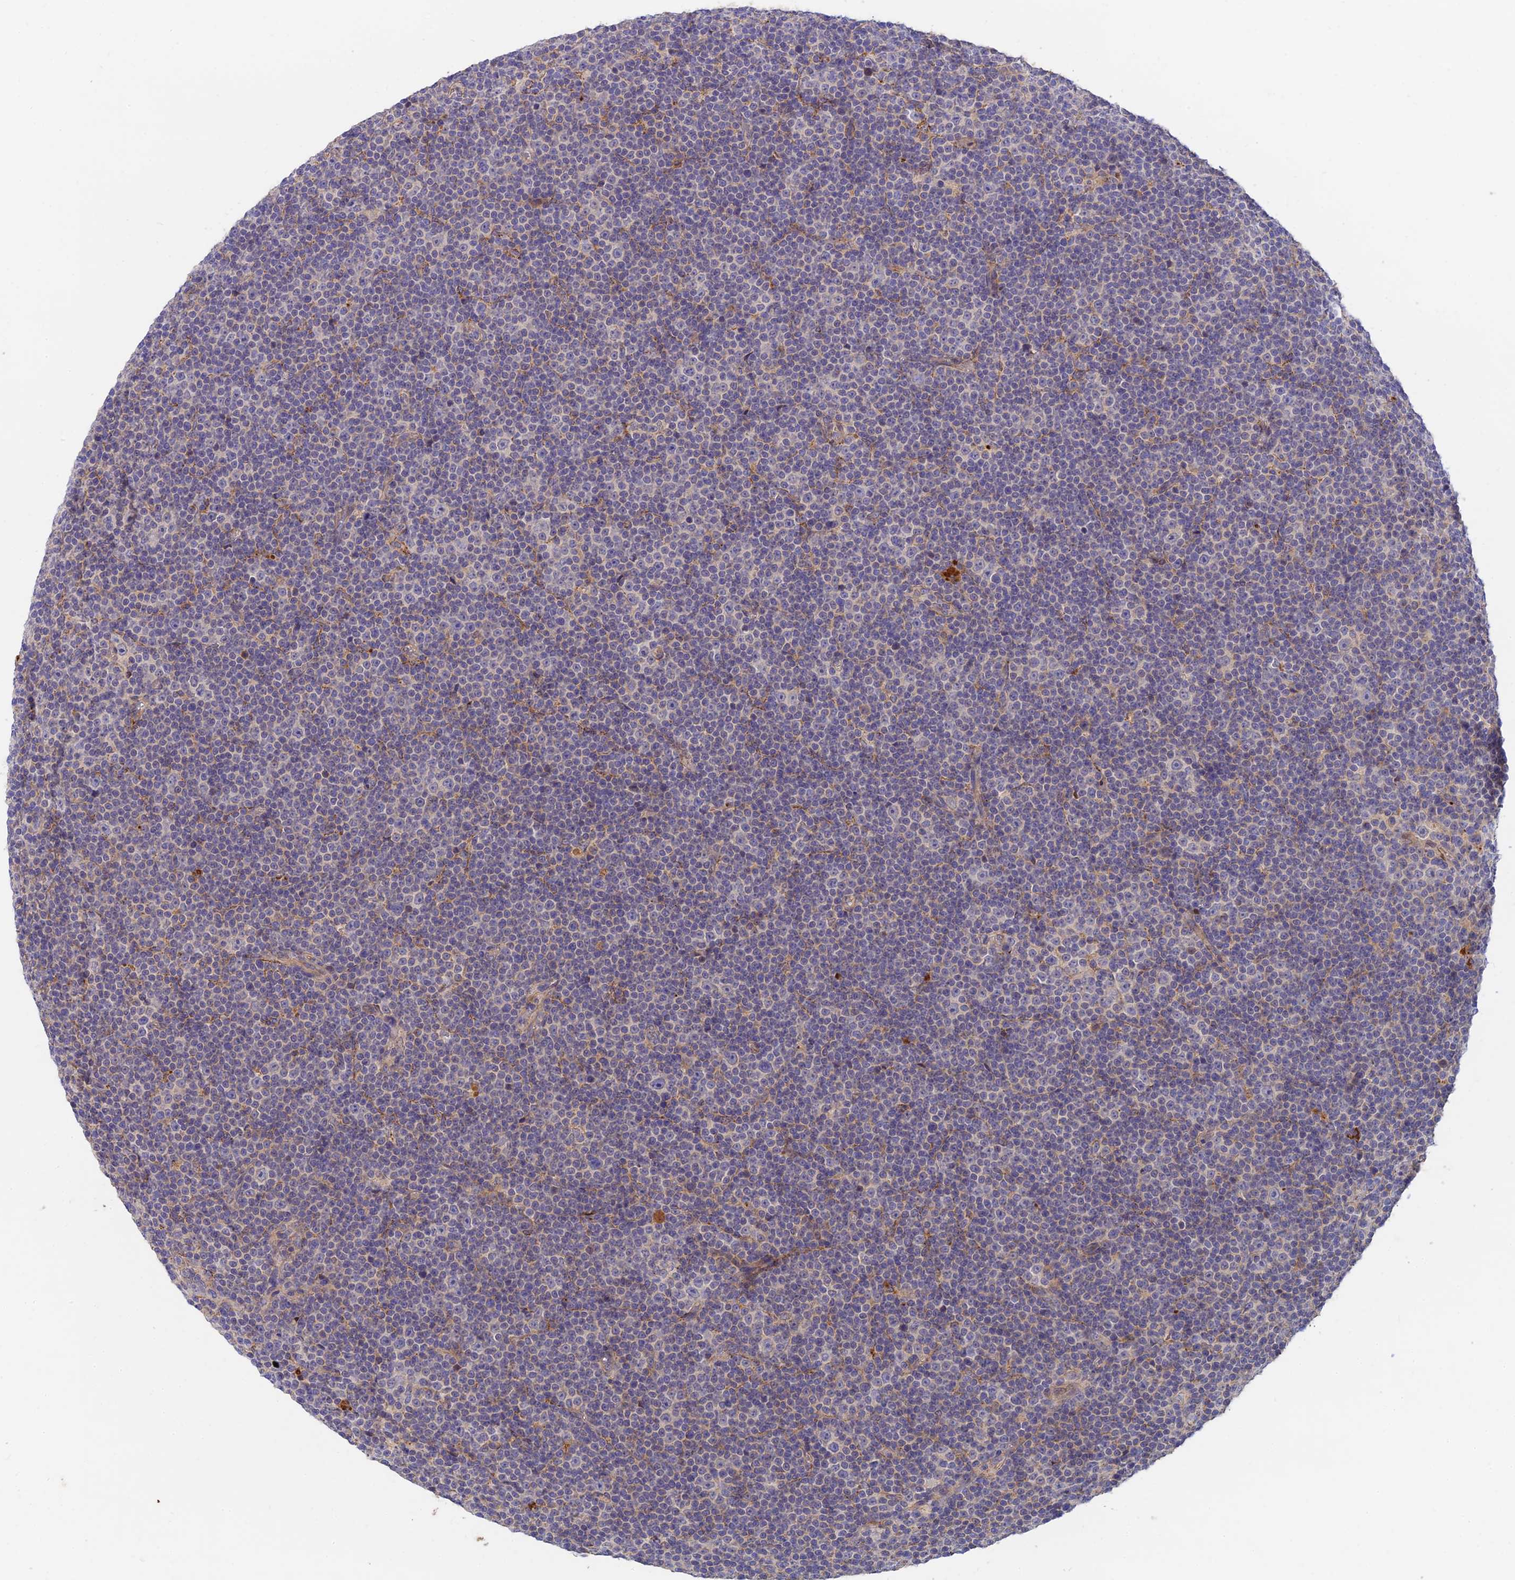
{"staining": {"intensity": "negative", "quantity": "none", "location": "none"}, "tissue": "lymphoma", "cell_type": "Tumor cells", "image_type": "cancer", "snomed": [{"axis": "morphology", "description": "Malignant lymphoma, non-Hodgkin's type, Low grade"}, {"axis": "topography", "description": "Lymph node"}], "caption": "IHC of human lymphoma reveals no staining in tumor cells.", "gene": "ACSM5", "patient": {"sex": "female", "age": 67}}